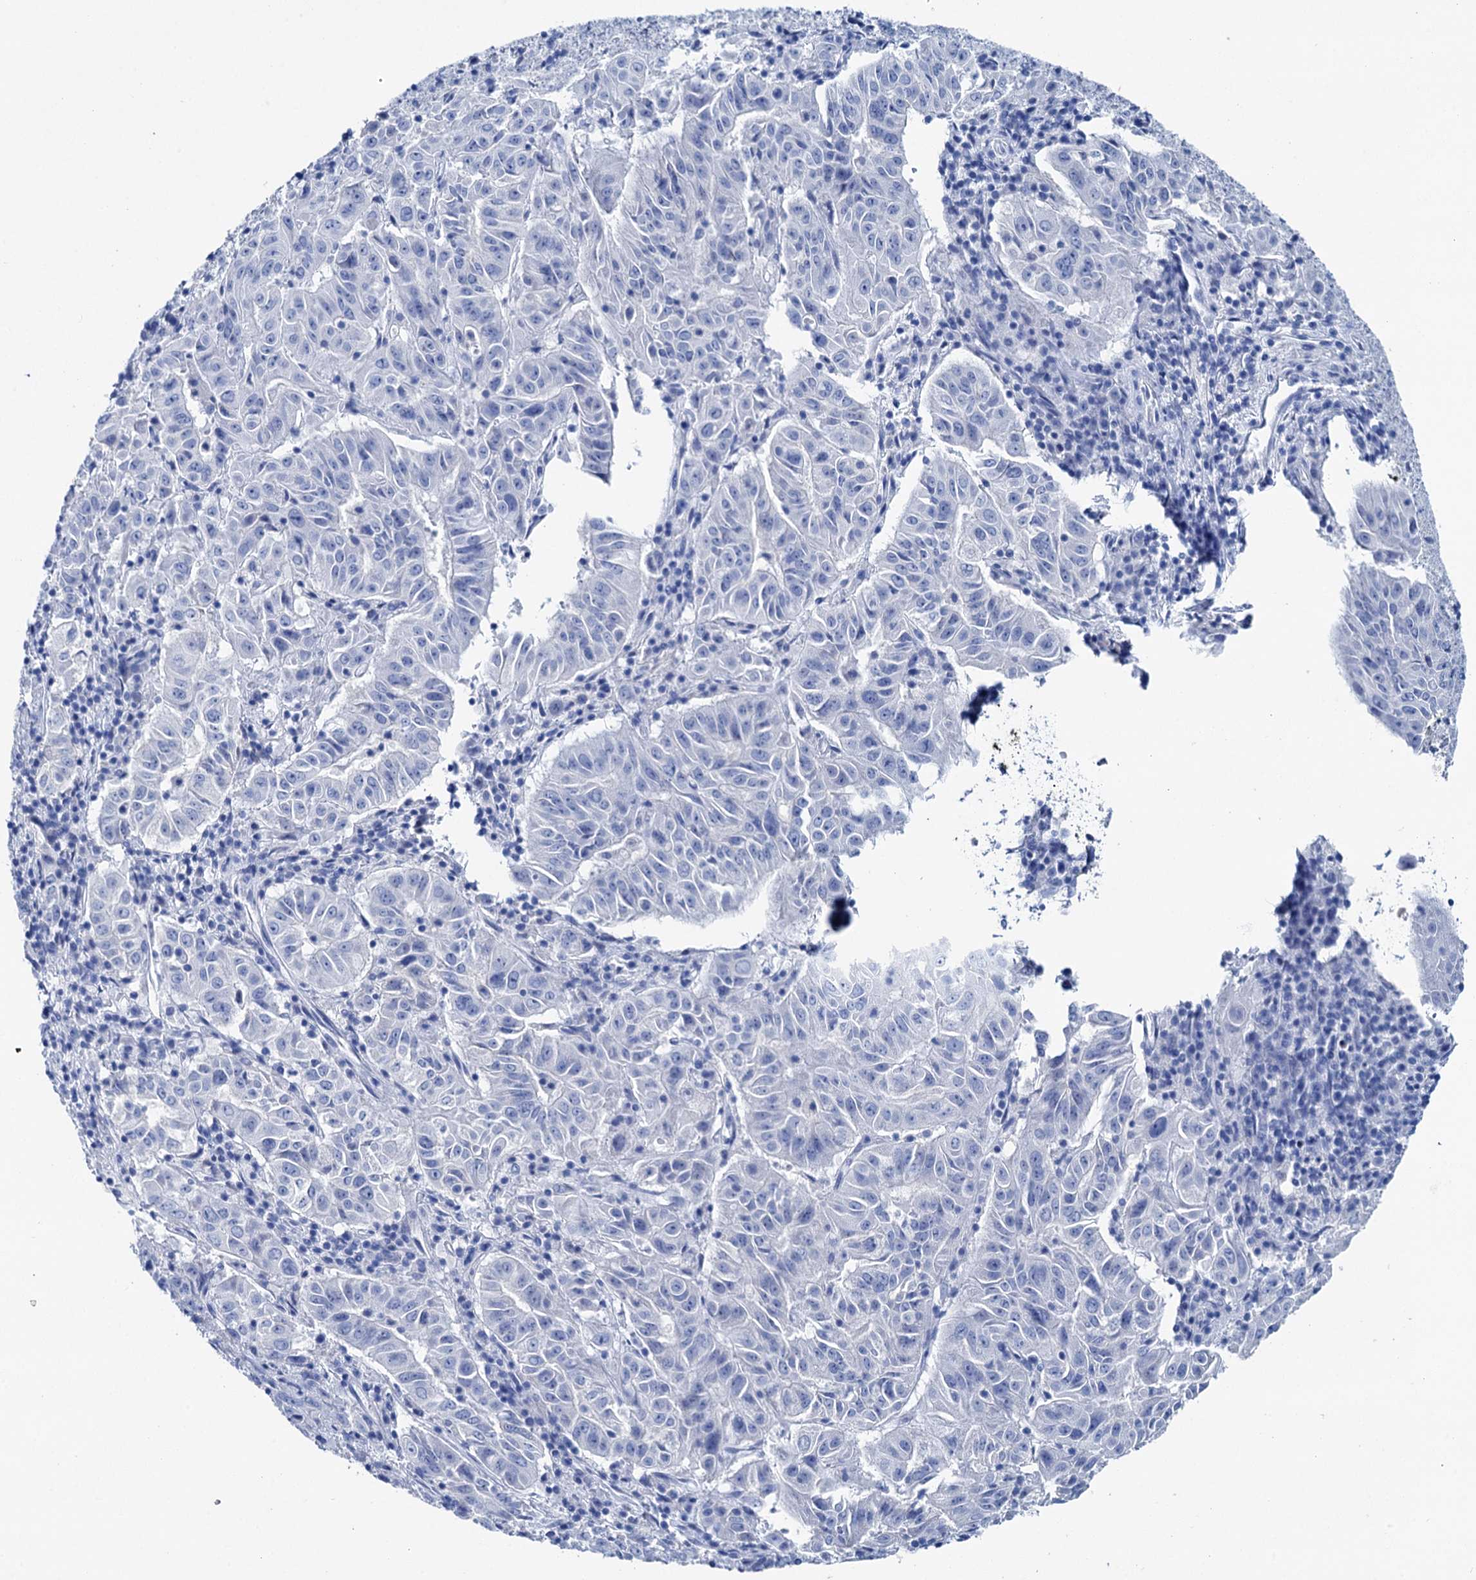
{"staining": {"intensity": "negative", "quantity": "none", "location": "none"}, "tissue": "pancreatic cancer", "cell_type": "Tumor cells", "image_type": "cancer", "snomed": [{"axis": "morphology", "description": "Adenocarcinoma, NOS"}, {"axis": "topography", "description": "Pancreas"}], "caption": "Immunohistochemical staining of human pancreatic cancer (adenocarcinoma) reveals no significant positivity in tumor cells.", "gene": "BRINP1", "patient": {"sex": "male", "age": 63}}